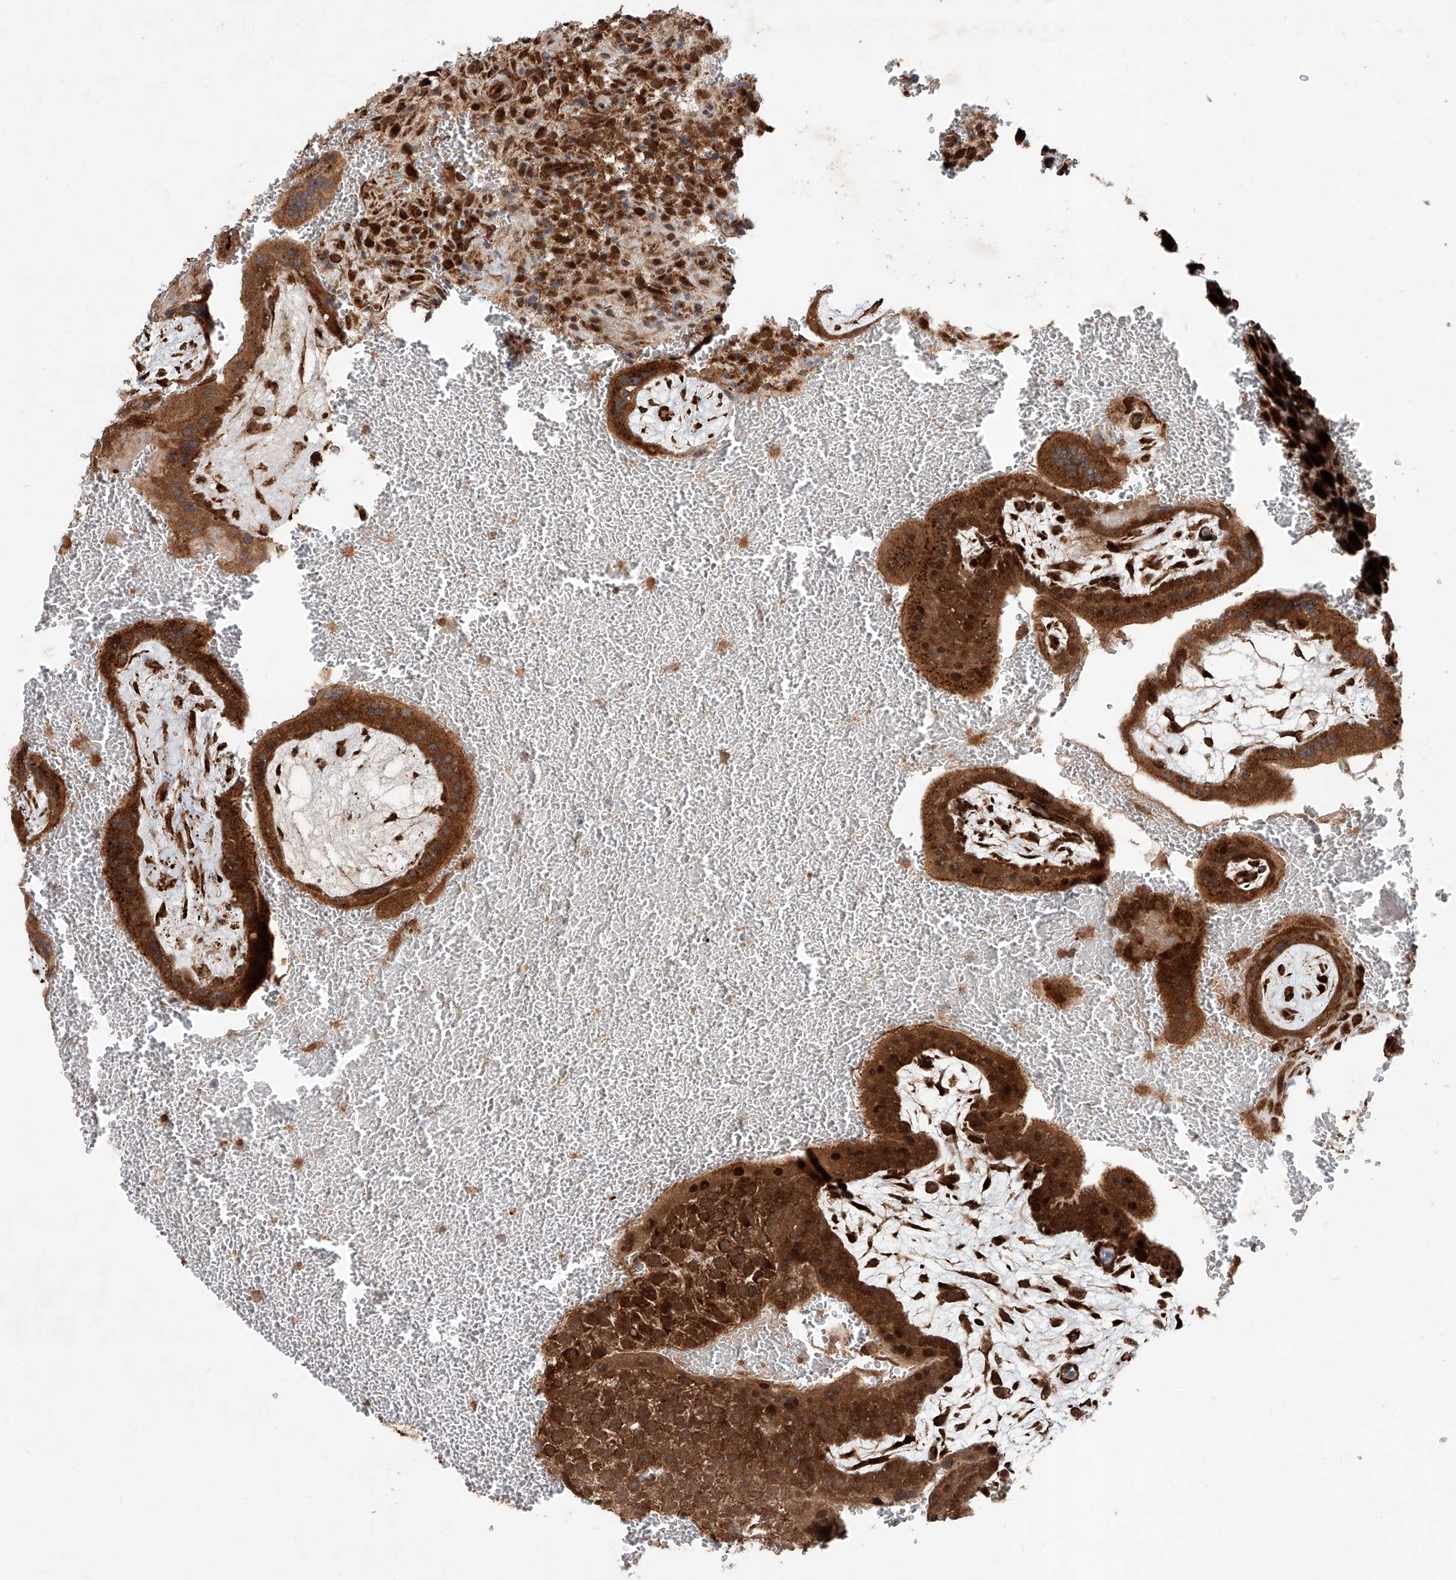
{"staining": {"intensity": "strong", "quantity": ">75%", "location": "cytoplasmic/membranous,nuclear"}, "tissue": "placenta", "cell_type": "Decidual cells", "image_type": "normal", "snomed": [{"axis": "morphology", "description": "Normal tissue, NOS"}, {"axis": "topography", "description": "Placenta"}], "caption": "Immunohistochemical staining of normal placenta demonstrates >75% levels of strong cytoplasmic/membranous,nuclear protein expression in about >75% of decidual cells.", "gene": "ZFP28", "patient": {"sex": "female", "age": 35}}